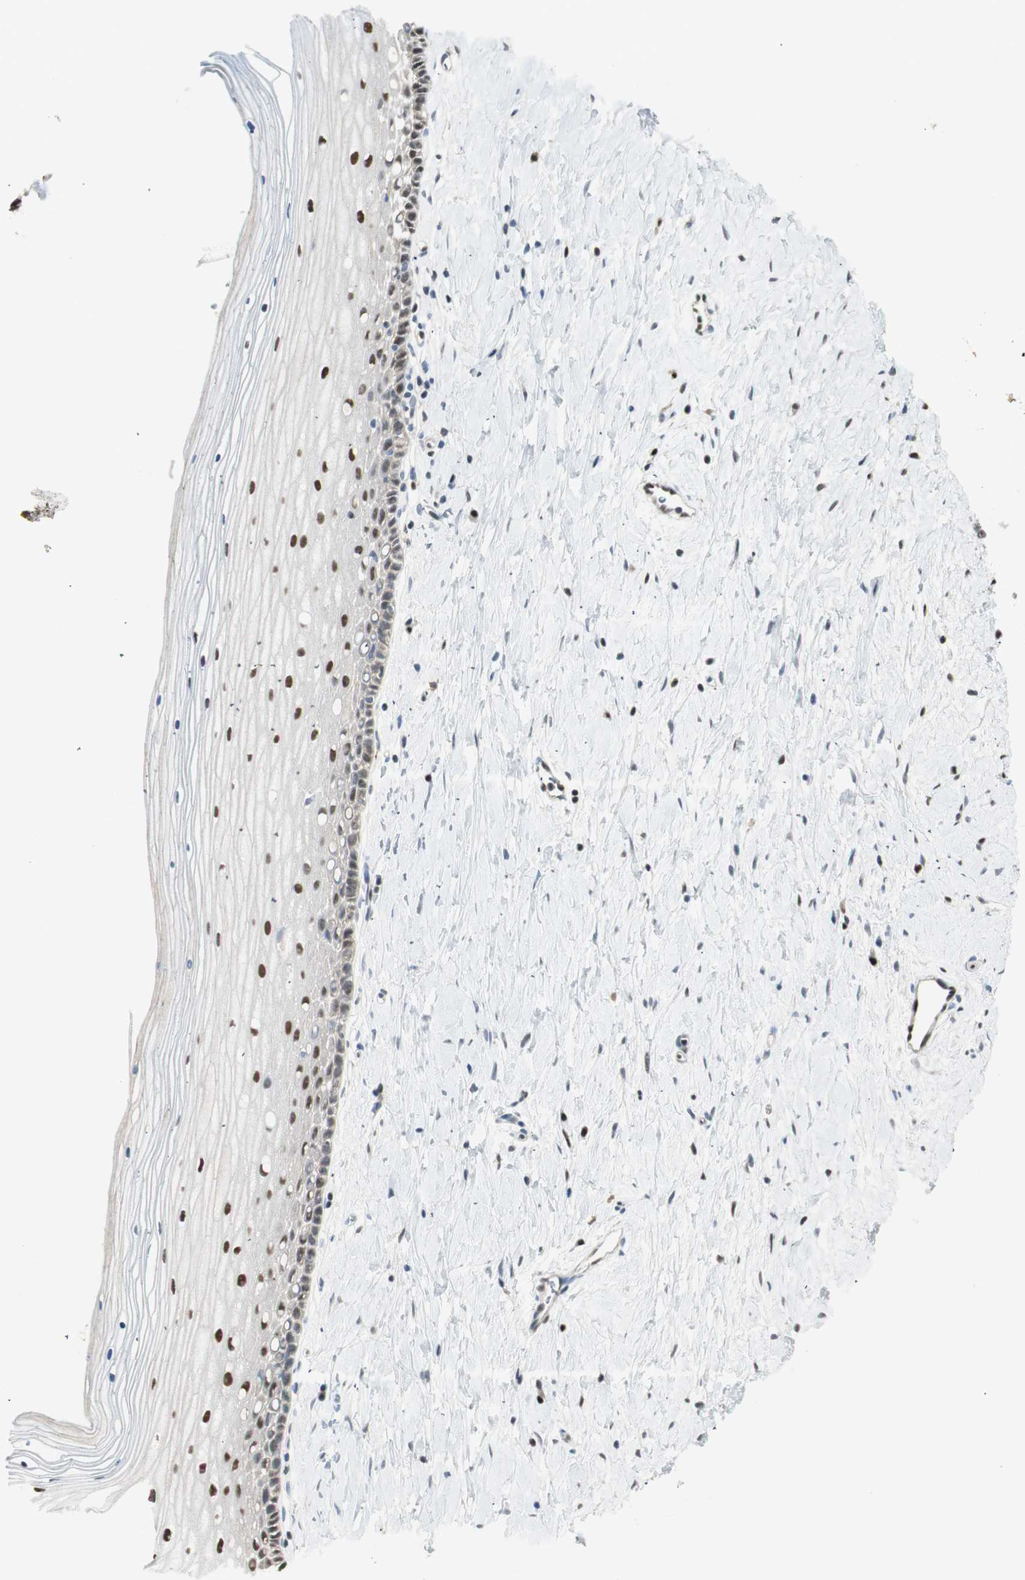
{"staining": {"intensity": "strong", "quantity": ">75%", "location": "nuclear"}, "tissue": "cervix", "cell_type": "Glandular cells", "image_type": "normal", "snomed": [{"axis": "morphology", "description": "Normal tissue, NOS"}, {"axis": "topography", "description": "Cervix"}], "caption": "Protein analysis of unremarkable cervix shows strong nuclear positivity in about >75% of glandular cells. The staining was performed using DAB (3,3'-diaminobenzidine) to visualize the protein expression in brown, while the nuclei were stained in blue with hematoxylin (Magnification: 20x).", "gene": "LONP2", "patient": {"sex": "female", "age": 39}}